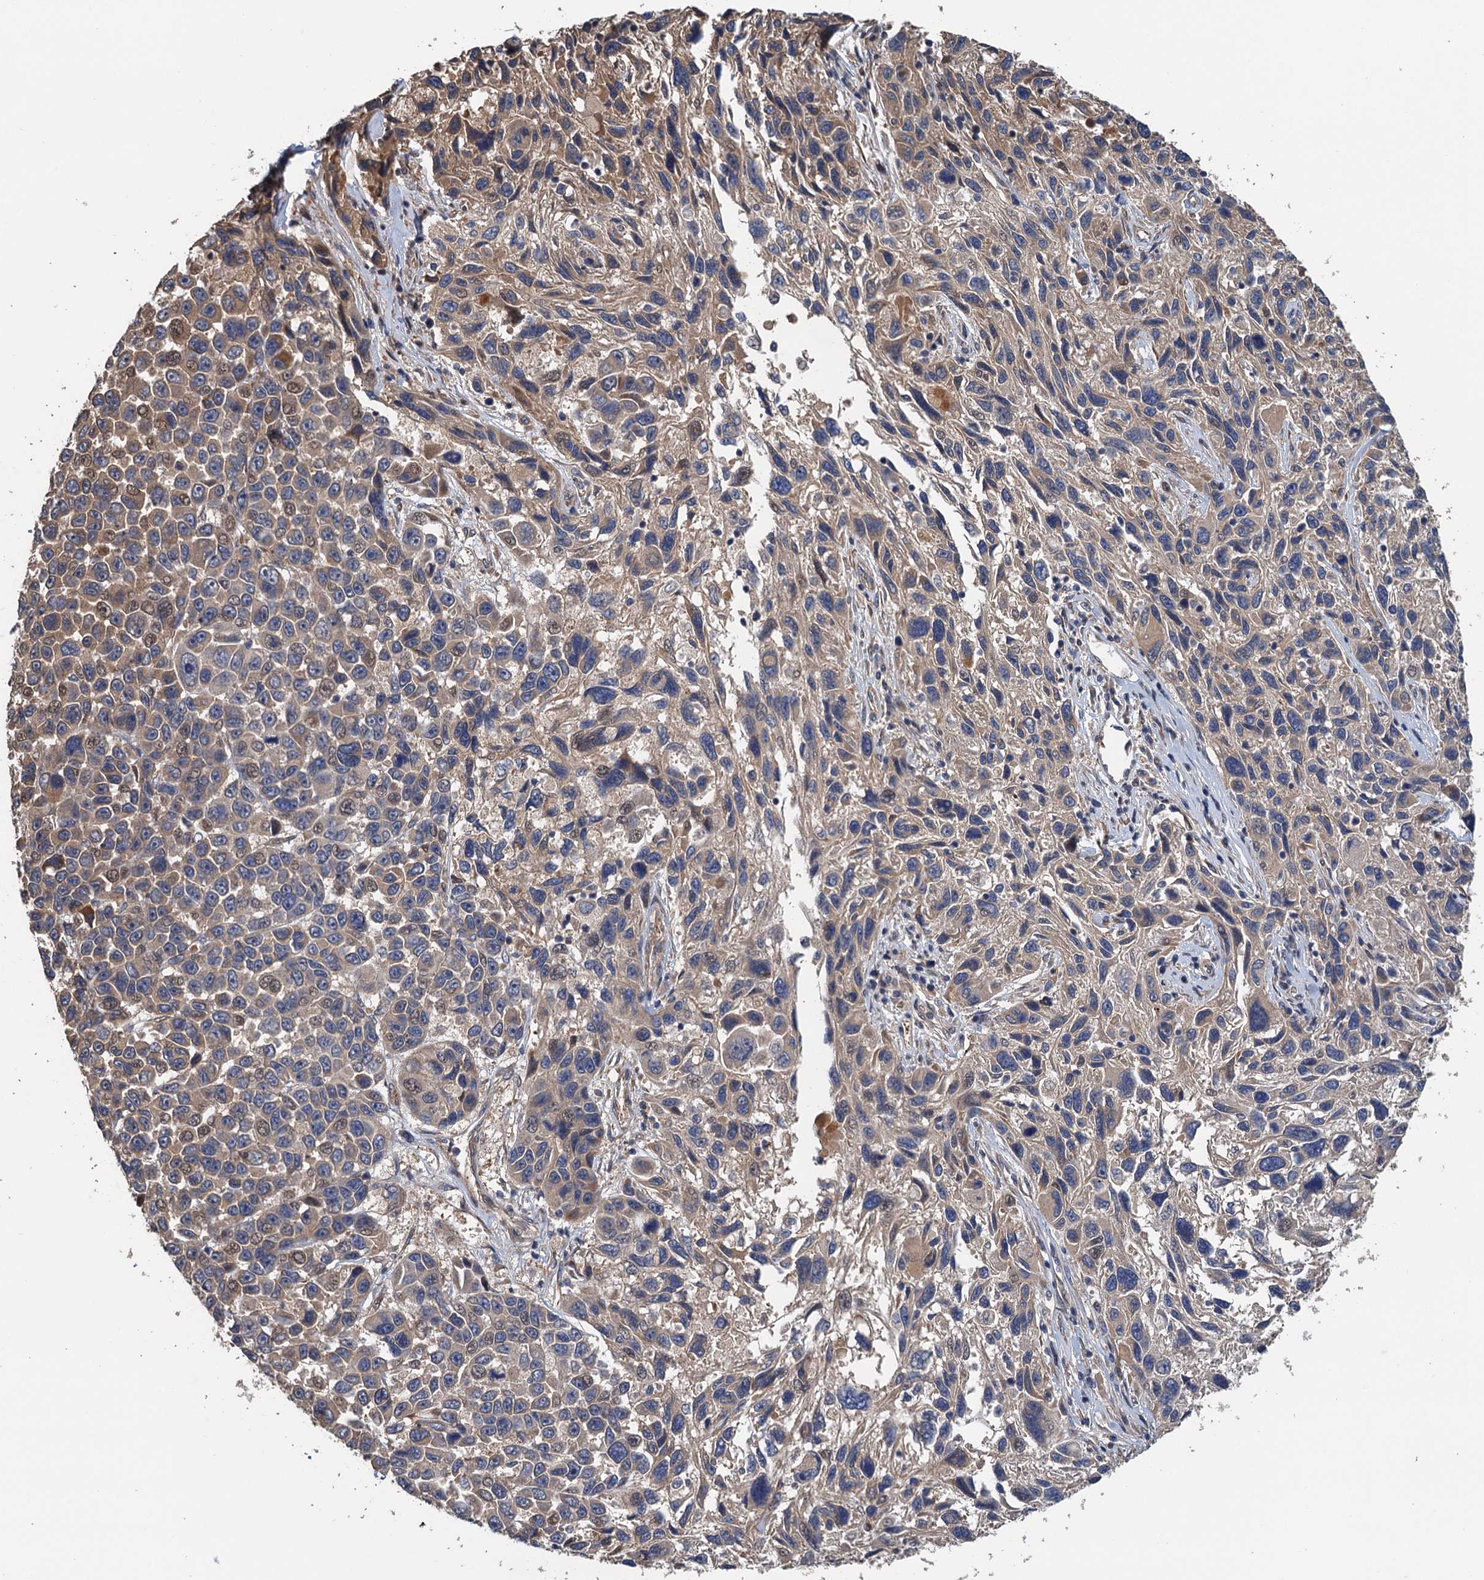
{"staining": {"intensity": "moderate", "quantity": "25%-75%", "location": "cytoplasmic/membranous,nuclear"}, "tissue": "melanoma", "cell_type": "Tumor cells", "image_type": "cancer", "snomed": [{"axis": "morphology", "description": "Malignant melanoma, NOS"}, {"axis": "topography", "description": "Skin"}], "caption": "High-magnification brightfield microscopy of melanoma stained with DAB (3,3'-diaminobenzidine) (brown) and counterstained with hematoxylin (blue). tumor cells exhibit moderate cytoplasmic/membranous and nuclear staining is identified in approximately25%-75% of cells.", "gene": "MEAK7", "patient": {"sex": "male", "age": 53}}